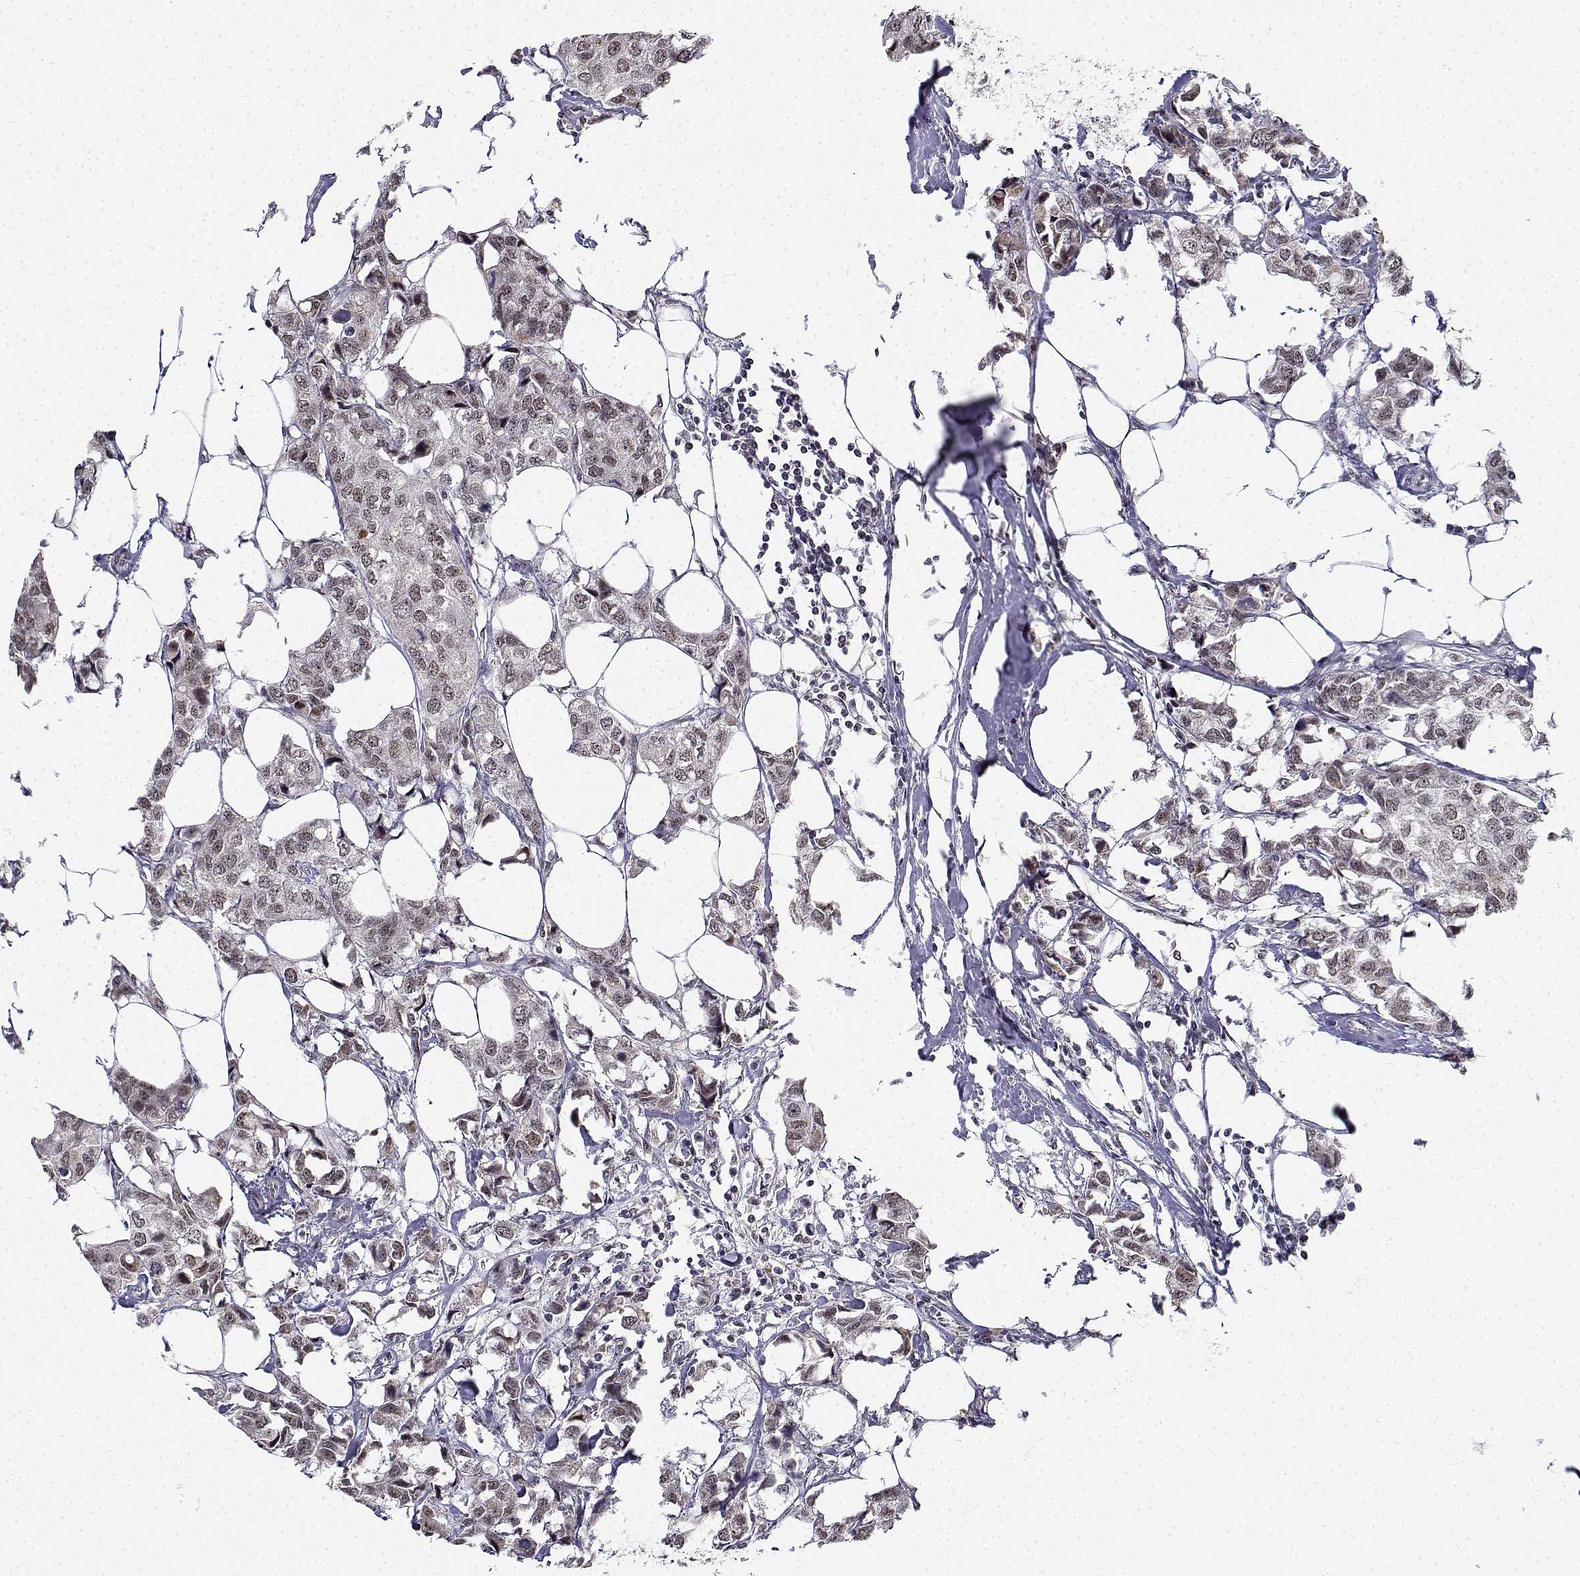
{"staining": {"intensity": "weak", "quantity": "25%-75%", "location": "nuclear"}, "tissue": "breast cancer", "cell_type": "Tumor cells", "image_type": "cancer", "snomed": [{"axis": "morphology", "description": "Duct carcinoma"}, {"axis": "topography", "description": "Breast"}], "caption": "IHC micrograph of human breast cancer stained for a protein (brown), which demonstrates low levels of weak nuclear positivity in approximately 25%-75% of tumor cells.", "gene": "BCAS2", "patient": {"sex": "female", "age": 80}}